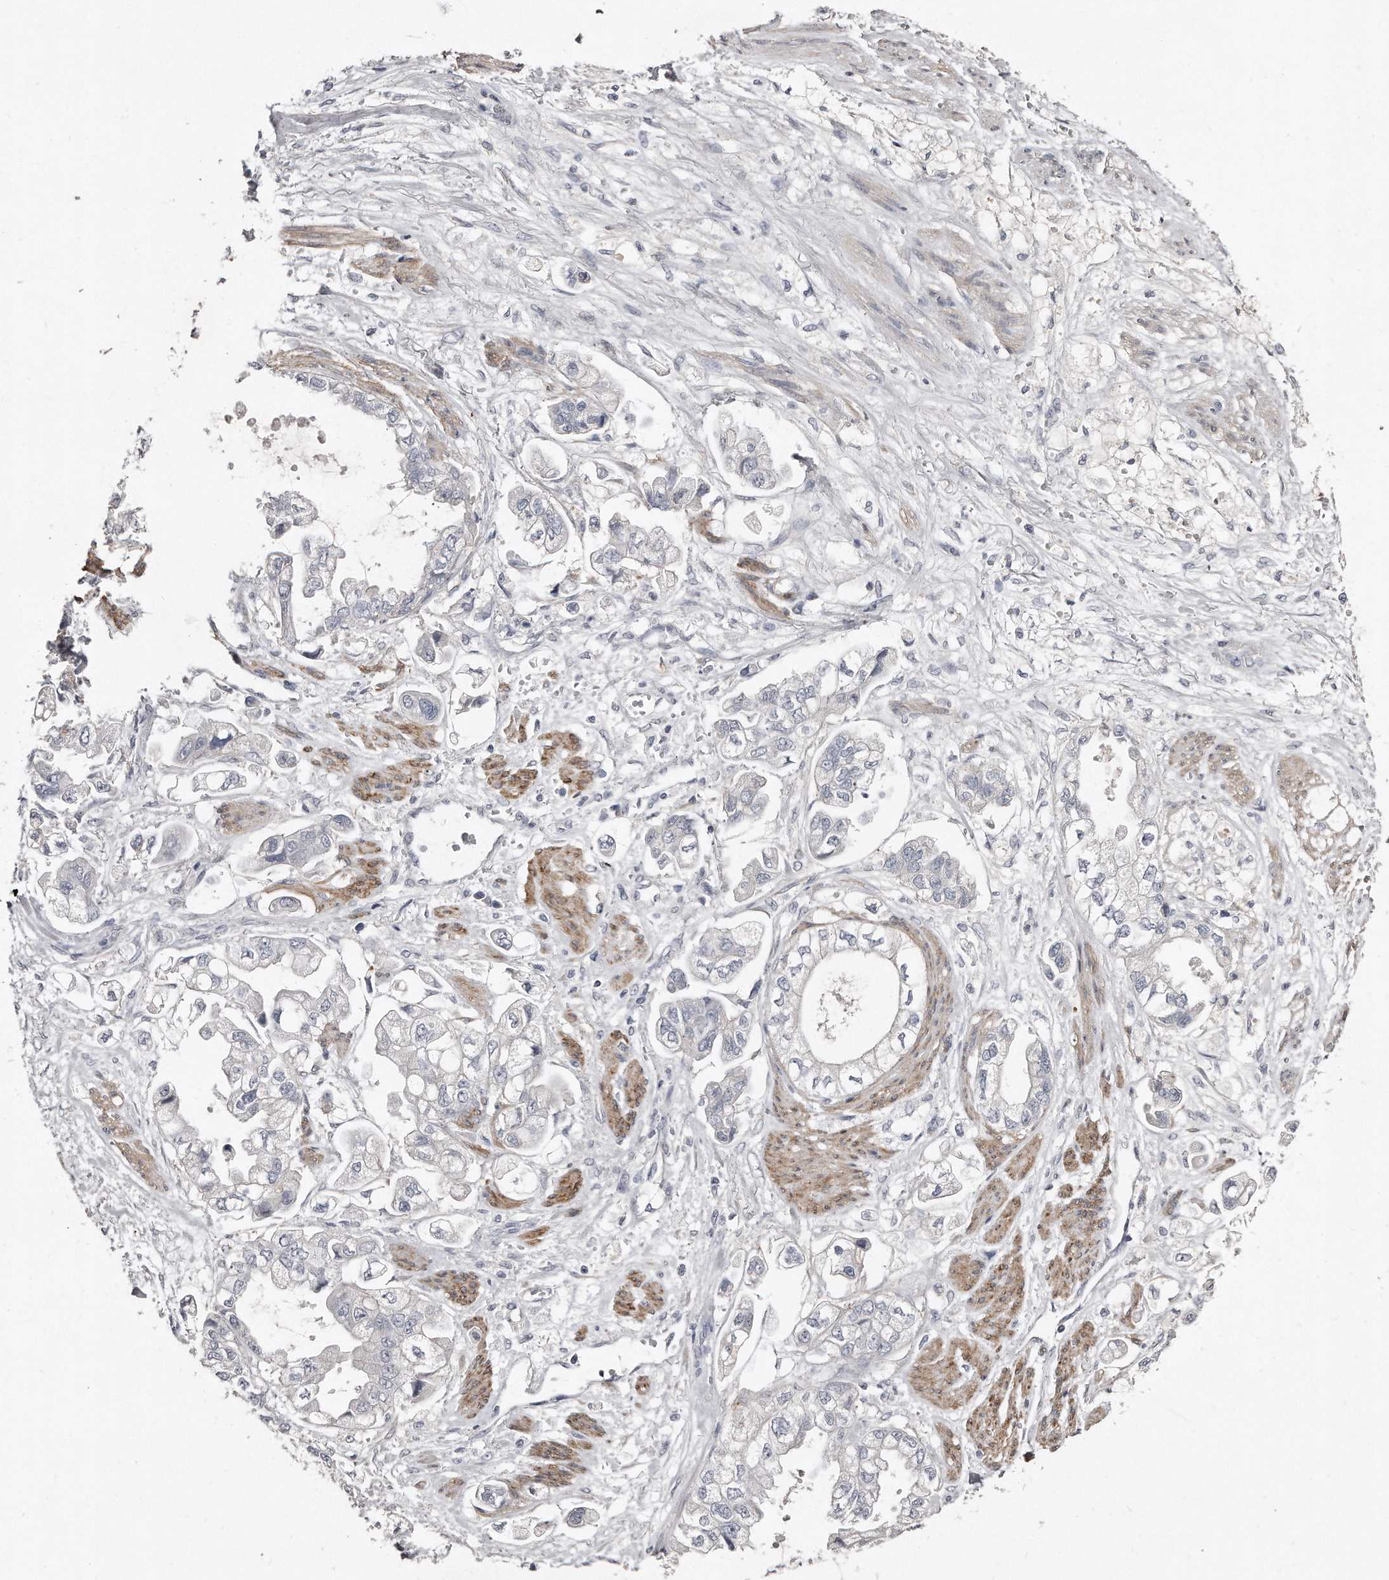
{"staining": {"intensity": "negative", "quantity": "none", "location": "none"}, "tissue": "stomach cancer", "cell_type": "Tumor cells", "image_type": "cancer", "snomed": [{"axis": "morphology", "description": "Adenocarcinoma, NOS"}, {"axis": "topography", "description": "Stomach"}], "caption": "Tumor cells show no significant staining in stomach cancer (adenocarcinoma). (DAB immunohistochemistry (IHC) visualized using brightfield microscopy, high magnification).", "gene": "LMOD1", "patient": {"sex": "male", "age": 62}}